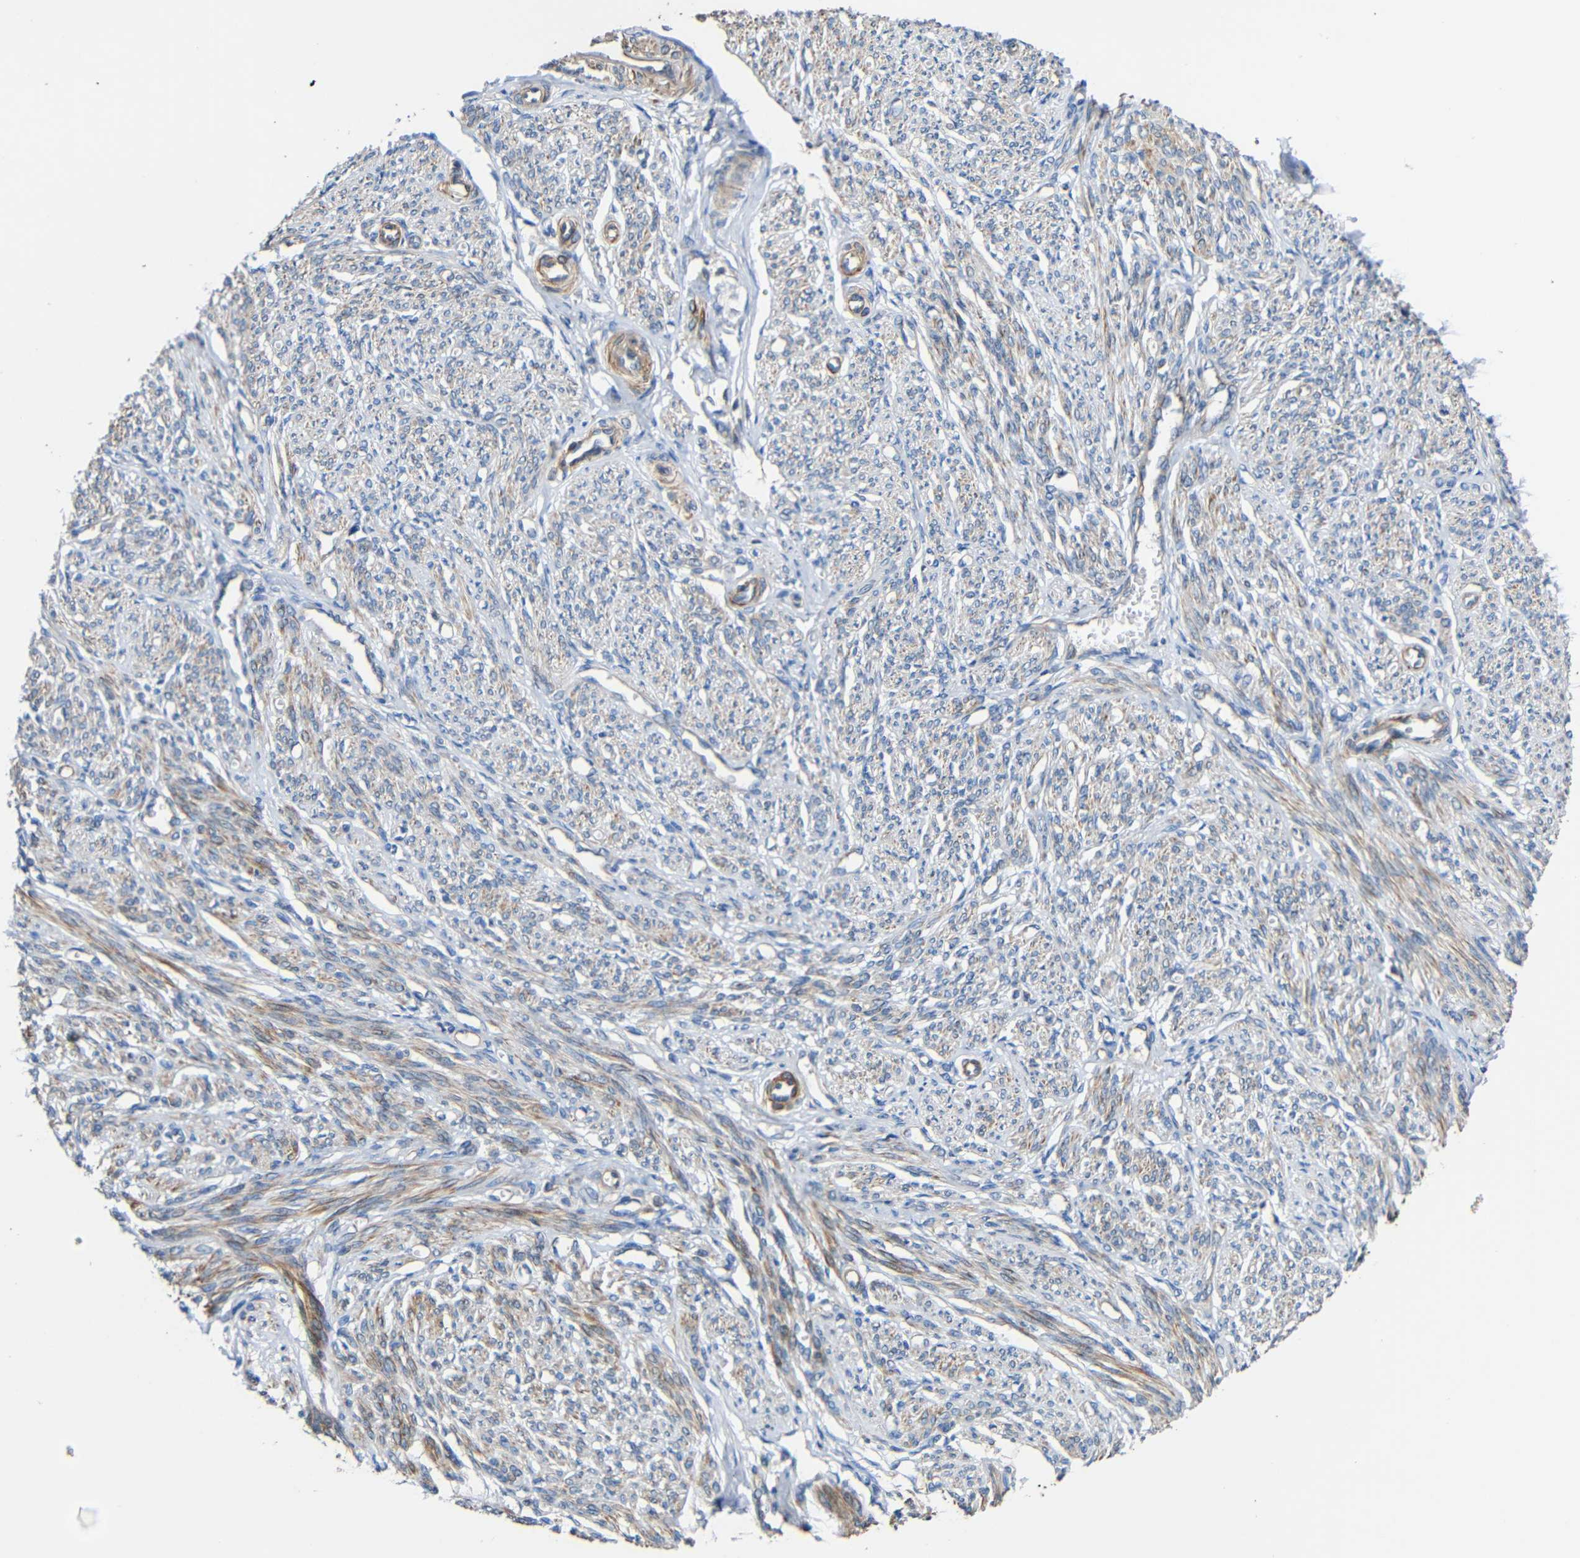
{"staining": {"intensity": "moderate", "quantity": ">75%", "location": "cytoplasmic/membranous"}, "tissue": "smooth muscle", "cell_type": "Smooth muscle cells", "image_type": "normal", "snomed": [{"axis": "morphology", "description": "Normal tissue, NOS"}, {"axis": "topography", "description": "Smooth muscle"}], "caption": "Normal smooth muscle displays moderate cytoplasmic/membranous staining in approximately >75% of smooth muscle cells, visualized by immunohistochemistry.", "gene": "RHOT2", "patient": {"sex": "female", "age": 65}}